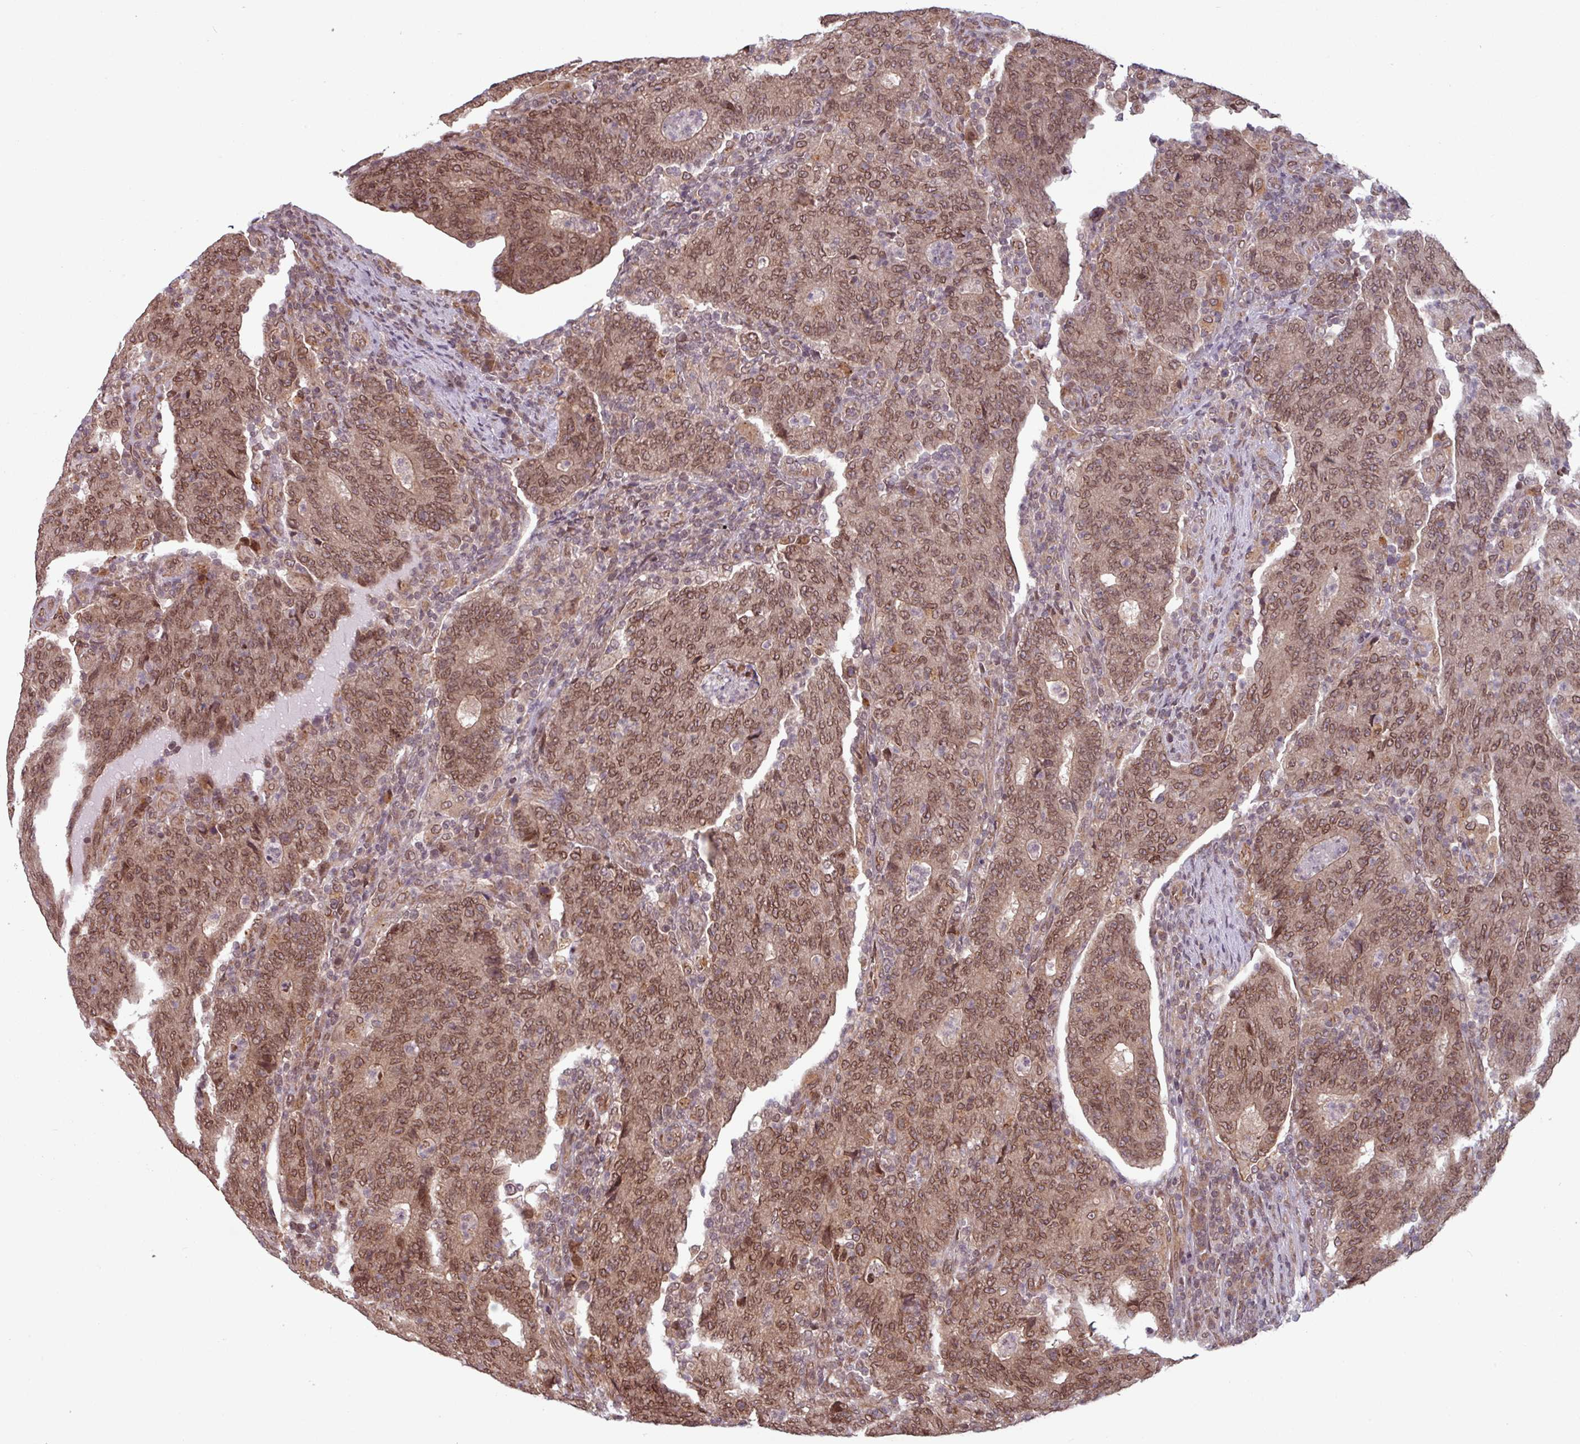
{"staining": {"intensity": "moderate", "quantity": ">75%", "location": "cytoplasmic/membranous,nuclear"}, "tissue": "colorectal cancer", "cell_type": "Tumor cells", "image_type": "cancer", "snomed": [{"axis": "morphology", "description": "Adenocarcinoma, NOS"}, {"axis": "topography", "description": "Colon"}], "caption": "Moderate cytoplasmic/membranous and nuclear positivity is seen in about >75% of tumor cells in adenocarcinoma (colorectal). The staining is performed using DAB brown chromogen to label protein expression. The nuclei are counter-stained blue using hematoxylin.", "gene": "RBM4B", "patient": {"sex": "female", "age": 75}}